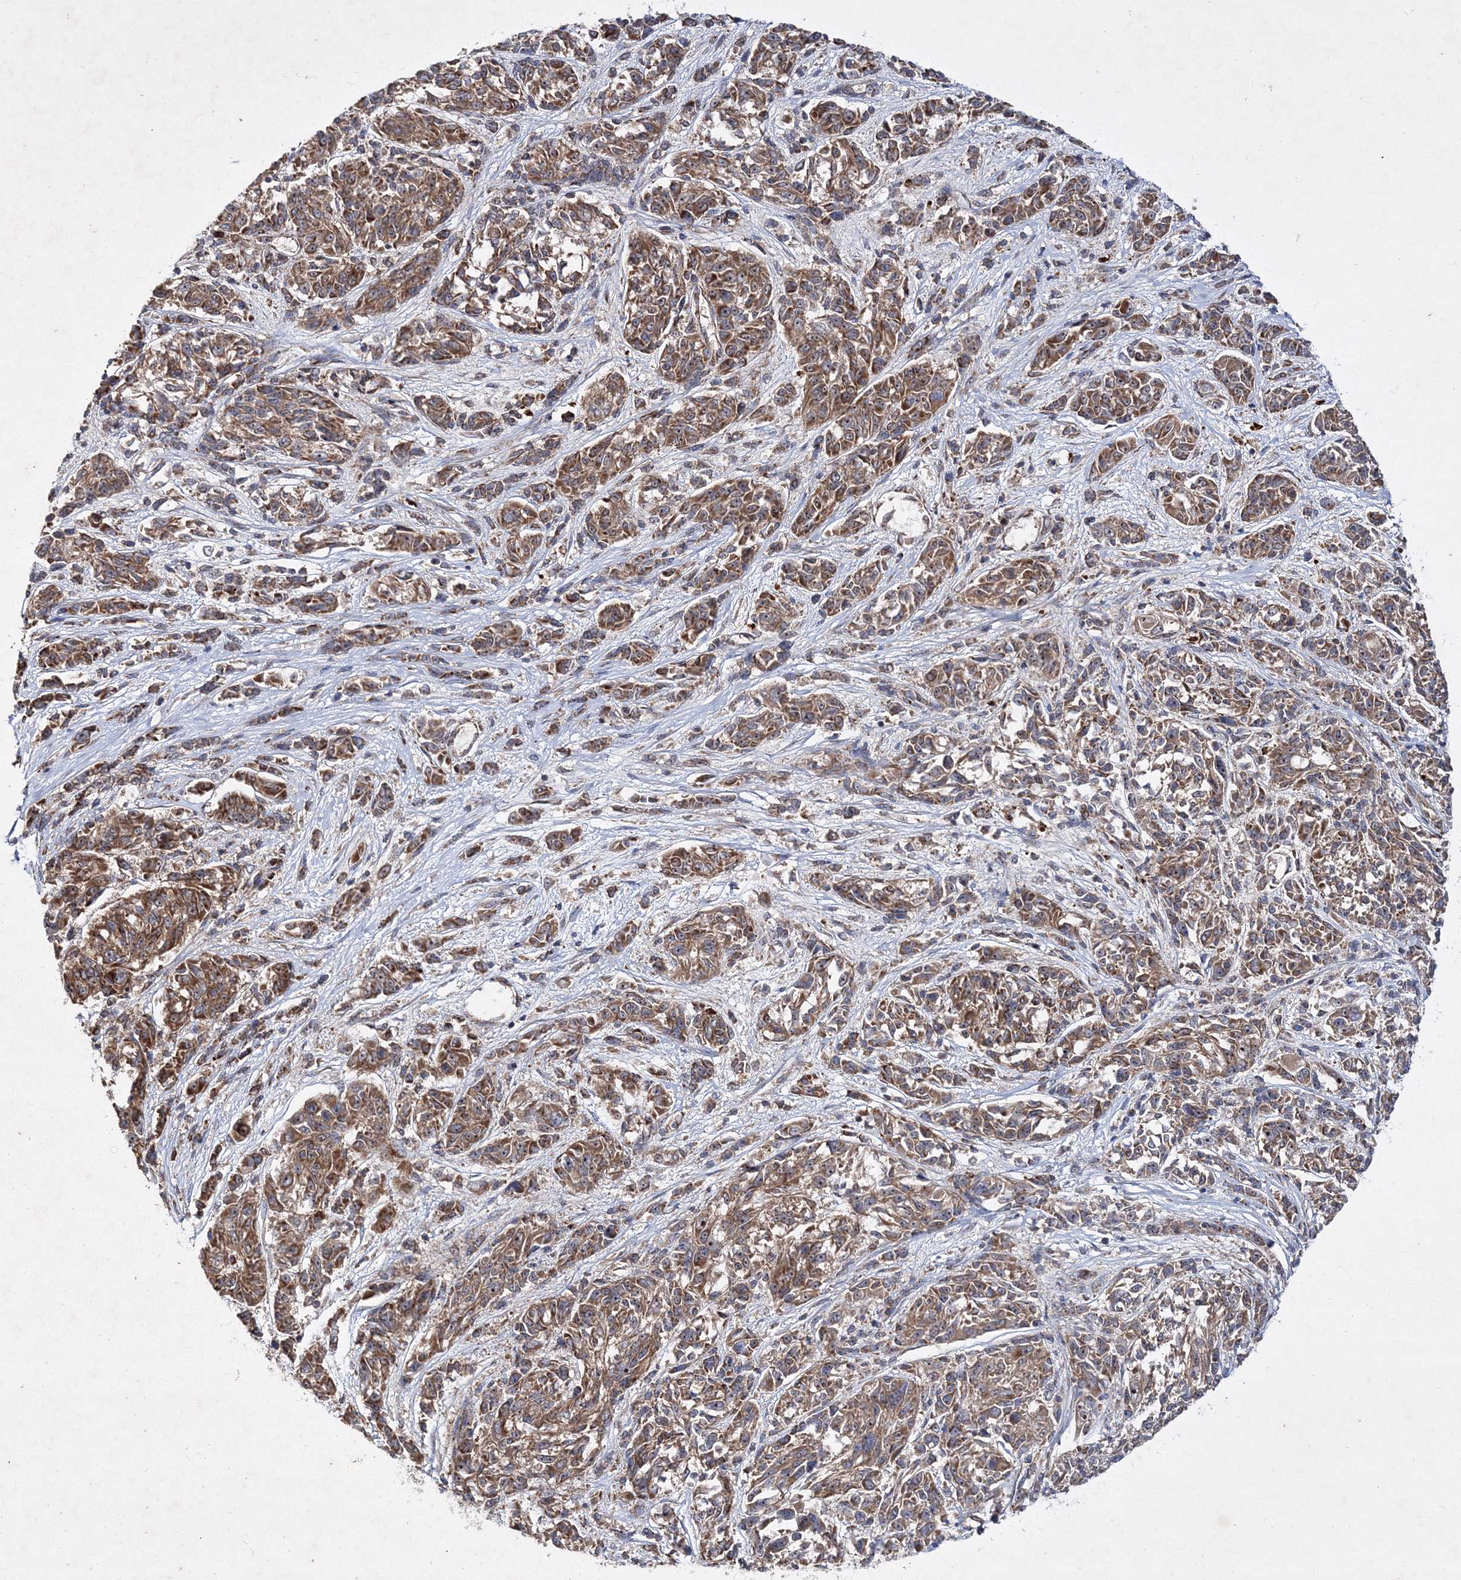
{"staining": {"intensity": "moderate", "quantity": ">75%", "location": "cytoplasmic/membranous"}, "tissue": "melanoma", "cell_type": "Tumor cells", "image_type": "cancer", "snomed": [{"axis": "morphology", "description": "Malignant melanoma, NOS"}, {"axis": "topography", "description": "Skin"}], "caption": "Immunohistochemistry (IHC) staining of malignant melanoma, which displays medium levels of moderate cytoplasmic/membranous expression in approximately >75% of tumor cells indicating moderate cytoplasmic/membranous protein expression. The staining was performed using DAB (brown) for protein detection and nuclei were counterstained in hematoxylin (blue).", "gene": "SCRN3", "patient": {"sex": "male", "age": 53}}